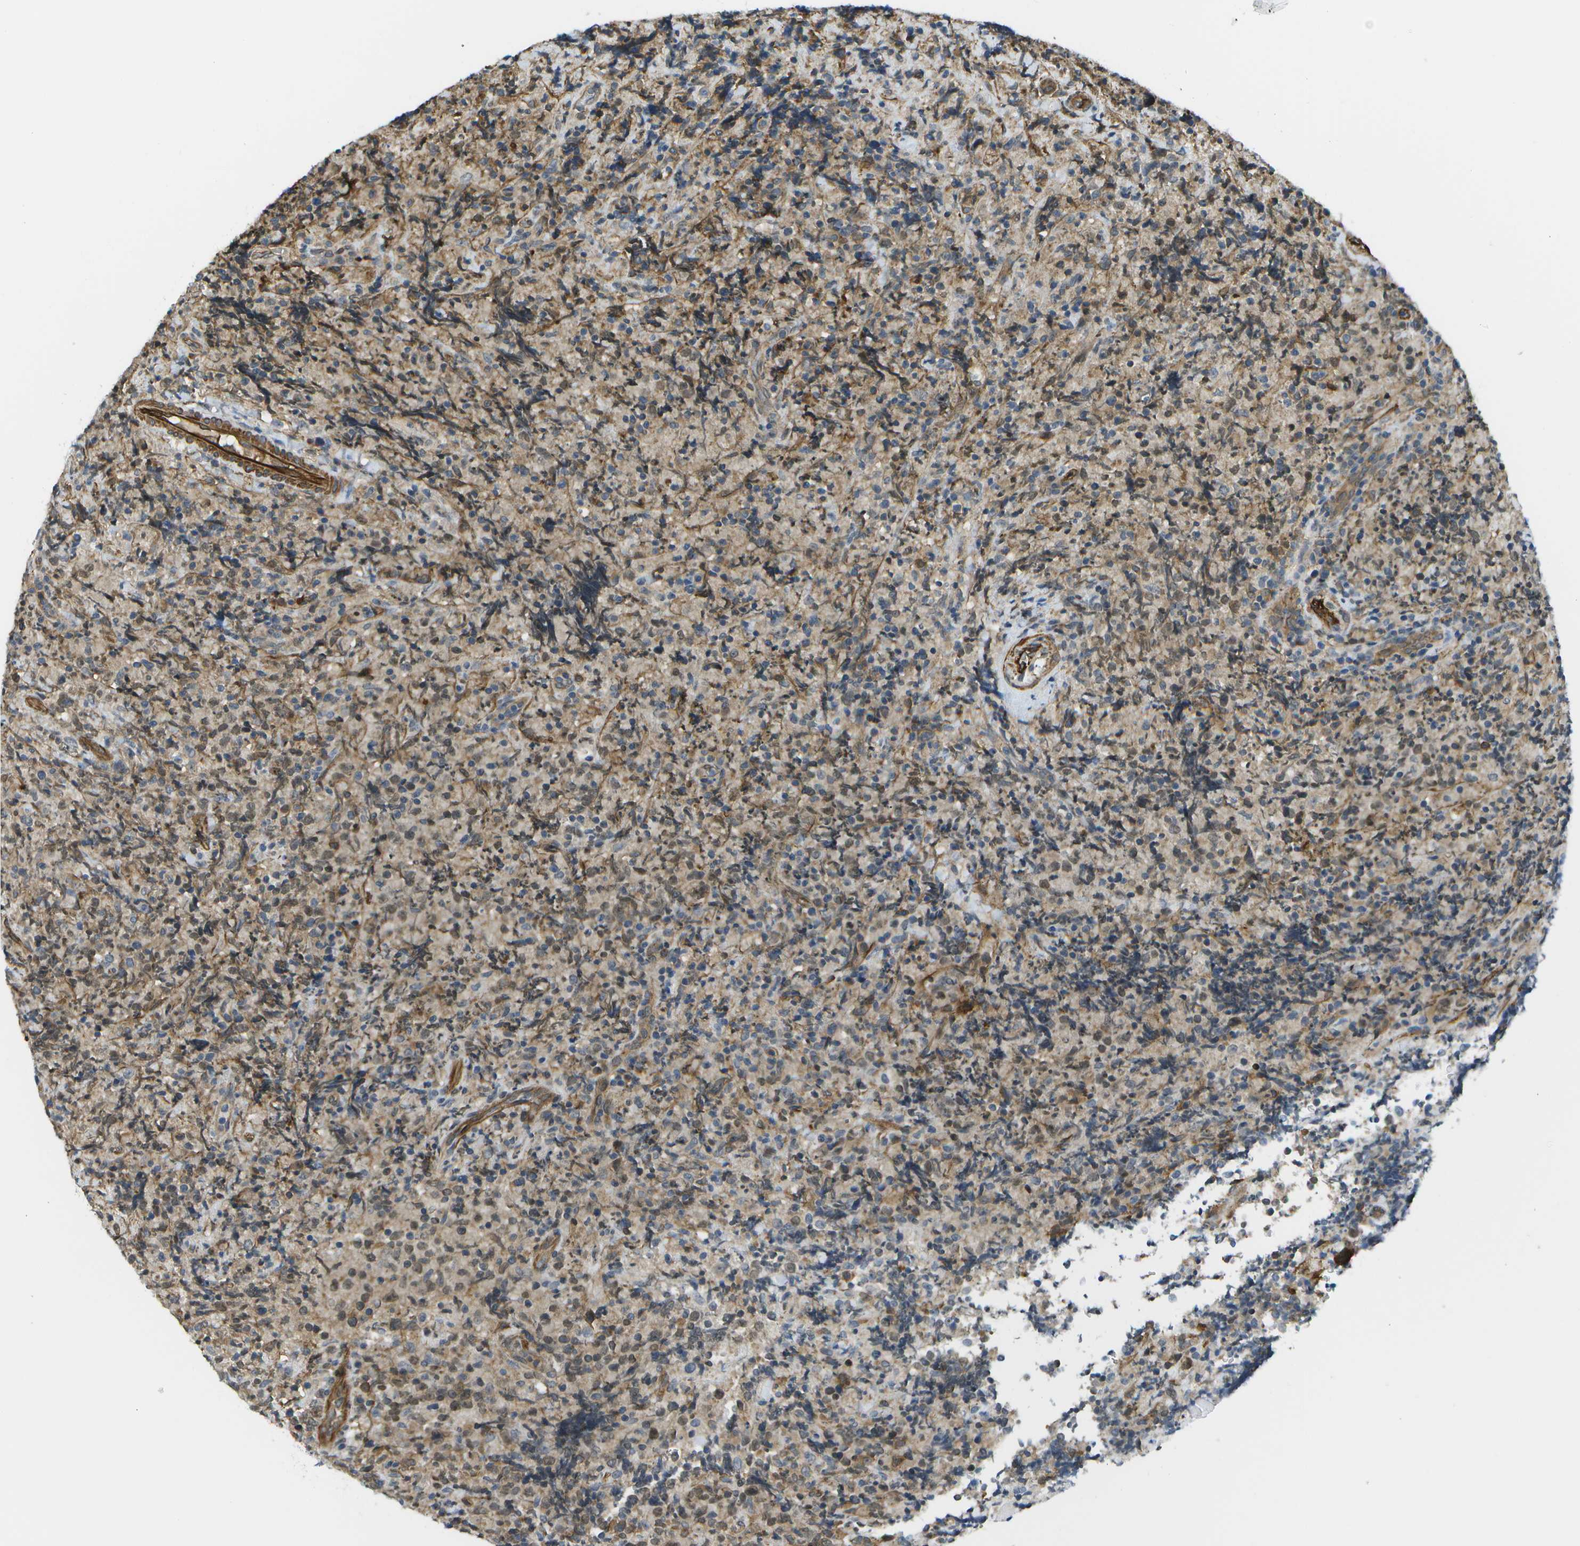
{"staining": {"intensity": "weak", "quantity": ">75%", "location": "cytoplasmic/membranous"}, "tissue": "lymphoma", "cell_type": "Tumor cells", "image_type": "cancer", "snomed": [{"axis": "morphology", "description": "Malignant lymphoma, non-Hodgkin's type, High grade"}, {"axis": "topography", "description": "Tonsil"}], "caption": "Immunohistochemistry (IHC) (DAB) staining of human high-grade malignant lymphoma, non-Hodgkin's type reveals weak cytoplasmic/membranous protein staining in approximately >75% of tumor cells.", "gene": "KIAA0040", "patient": {"sex": "female", "age": 36}}